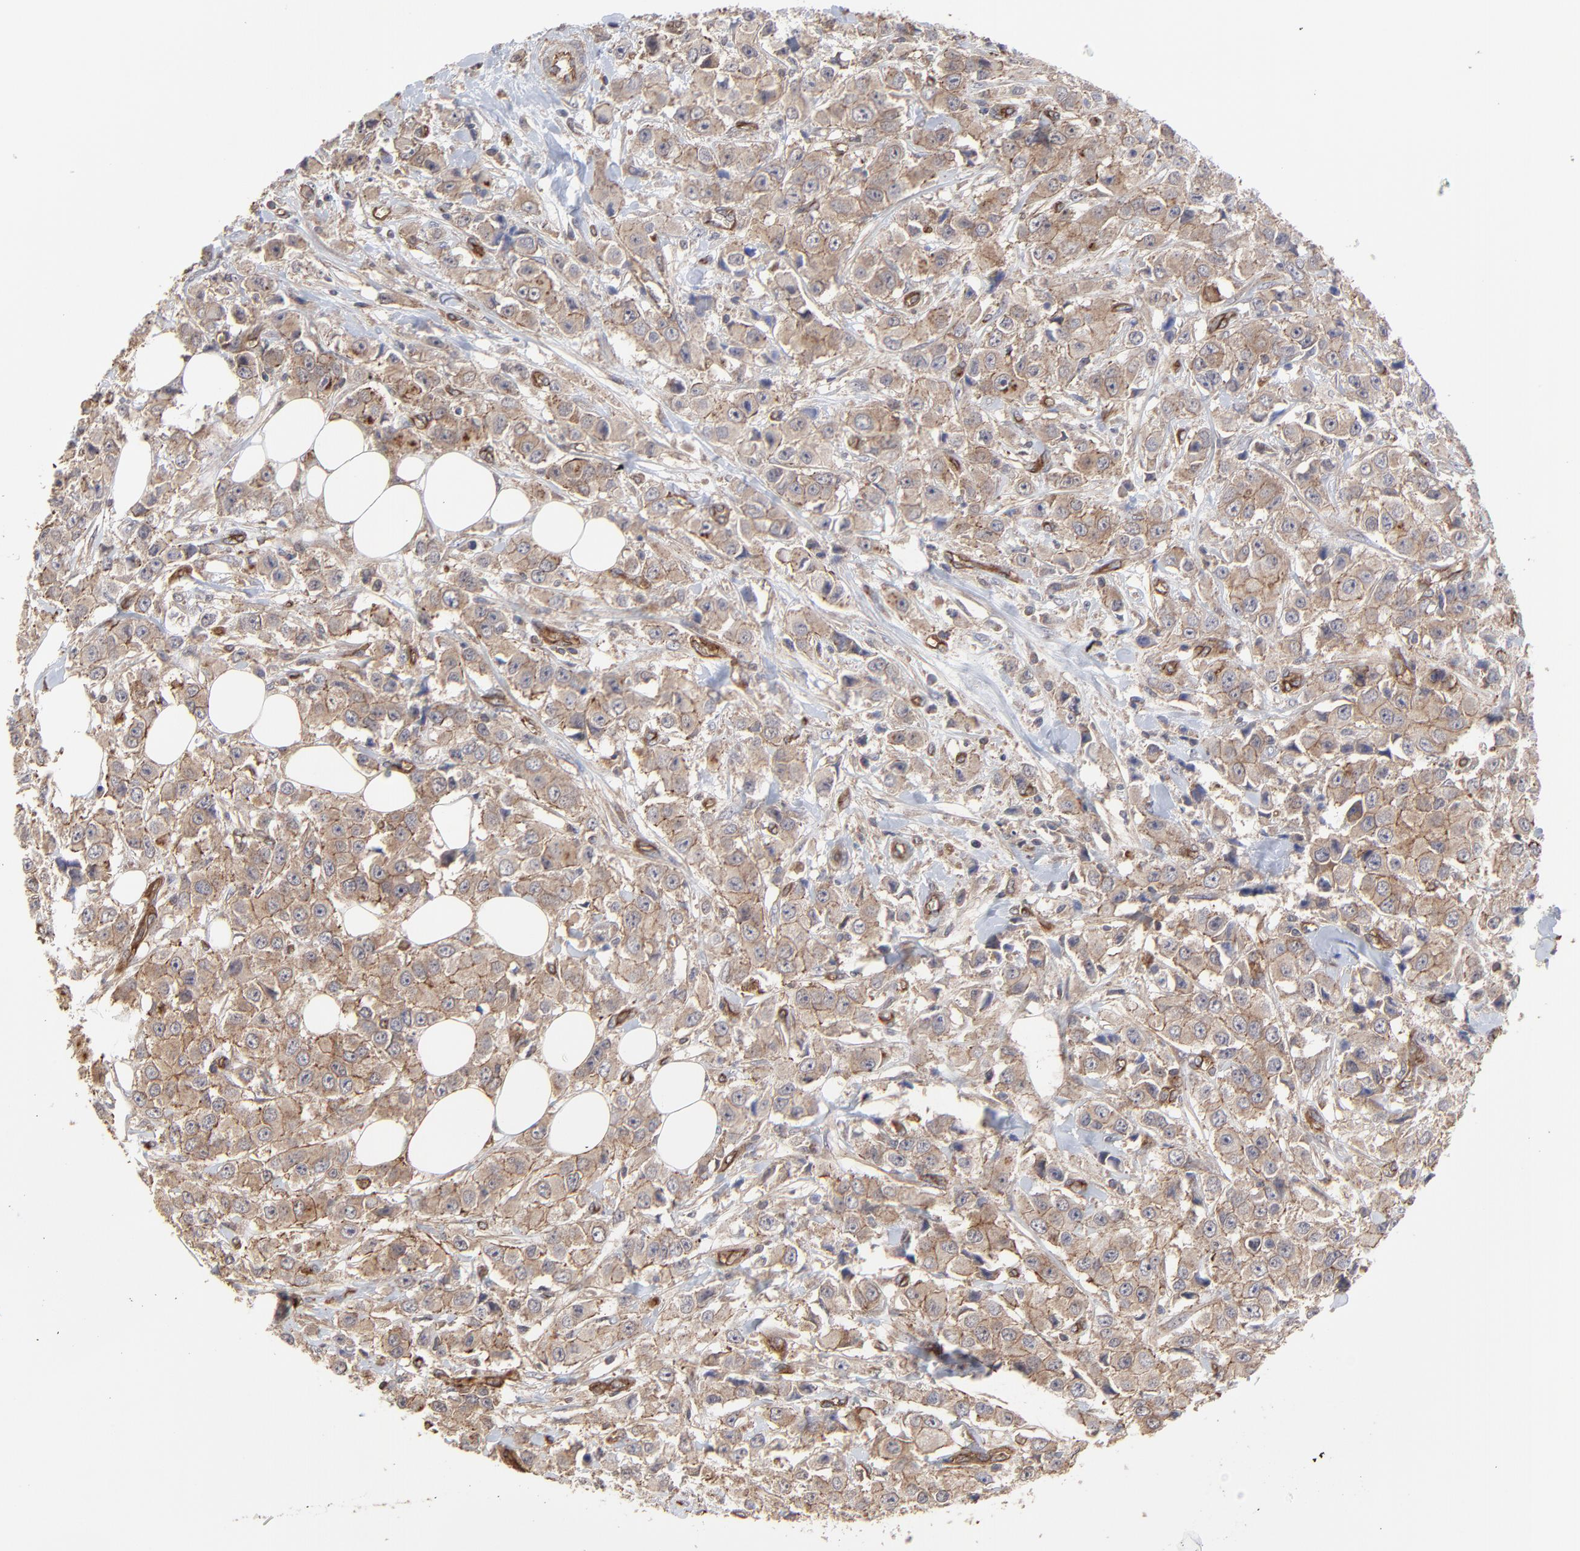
{"staining": {"intensity": "moderate", "quantity": ">75%", "location": "cytoplasmic/membranous"}, "tissue": "breast cancer", "cell_type": "Tumor cells", "image_type": "cancer", "snomed": [{"axis": "morphology", "description": "Duct carcinoma"}, {"axis": "topography", "description": "Breast"}], "caption": "IHC of breast intraductal carcinoma displays medium levels of moderate cytoplasmic/membranous expression in about >75% of tumor cells. (DAB (3,3'-diaminobenzidine) = brown stain, brightfield microscopy at high magnification).", "gene": "ARMT1", "patient": {"sex": "female", "age": 58}}